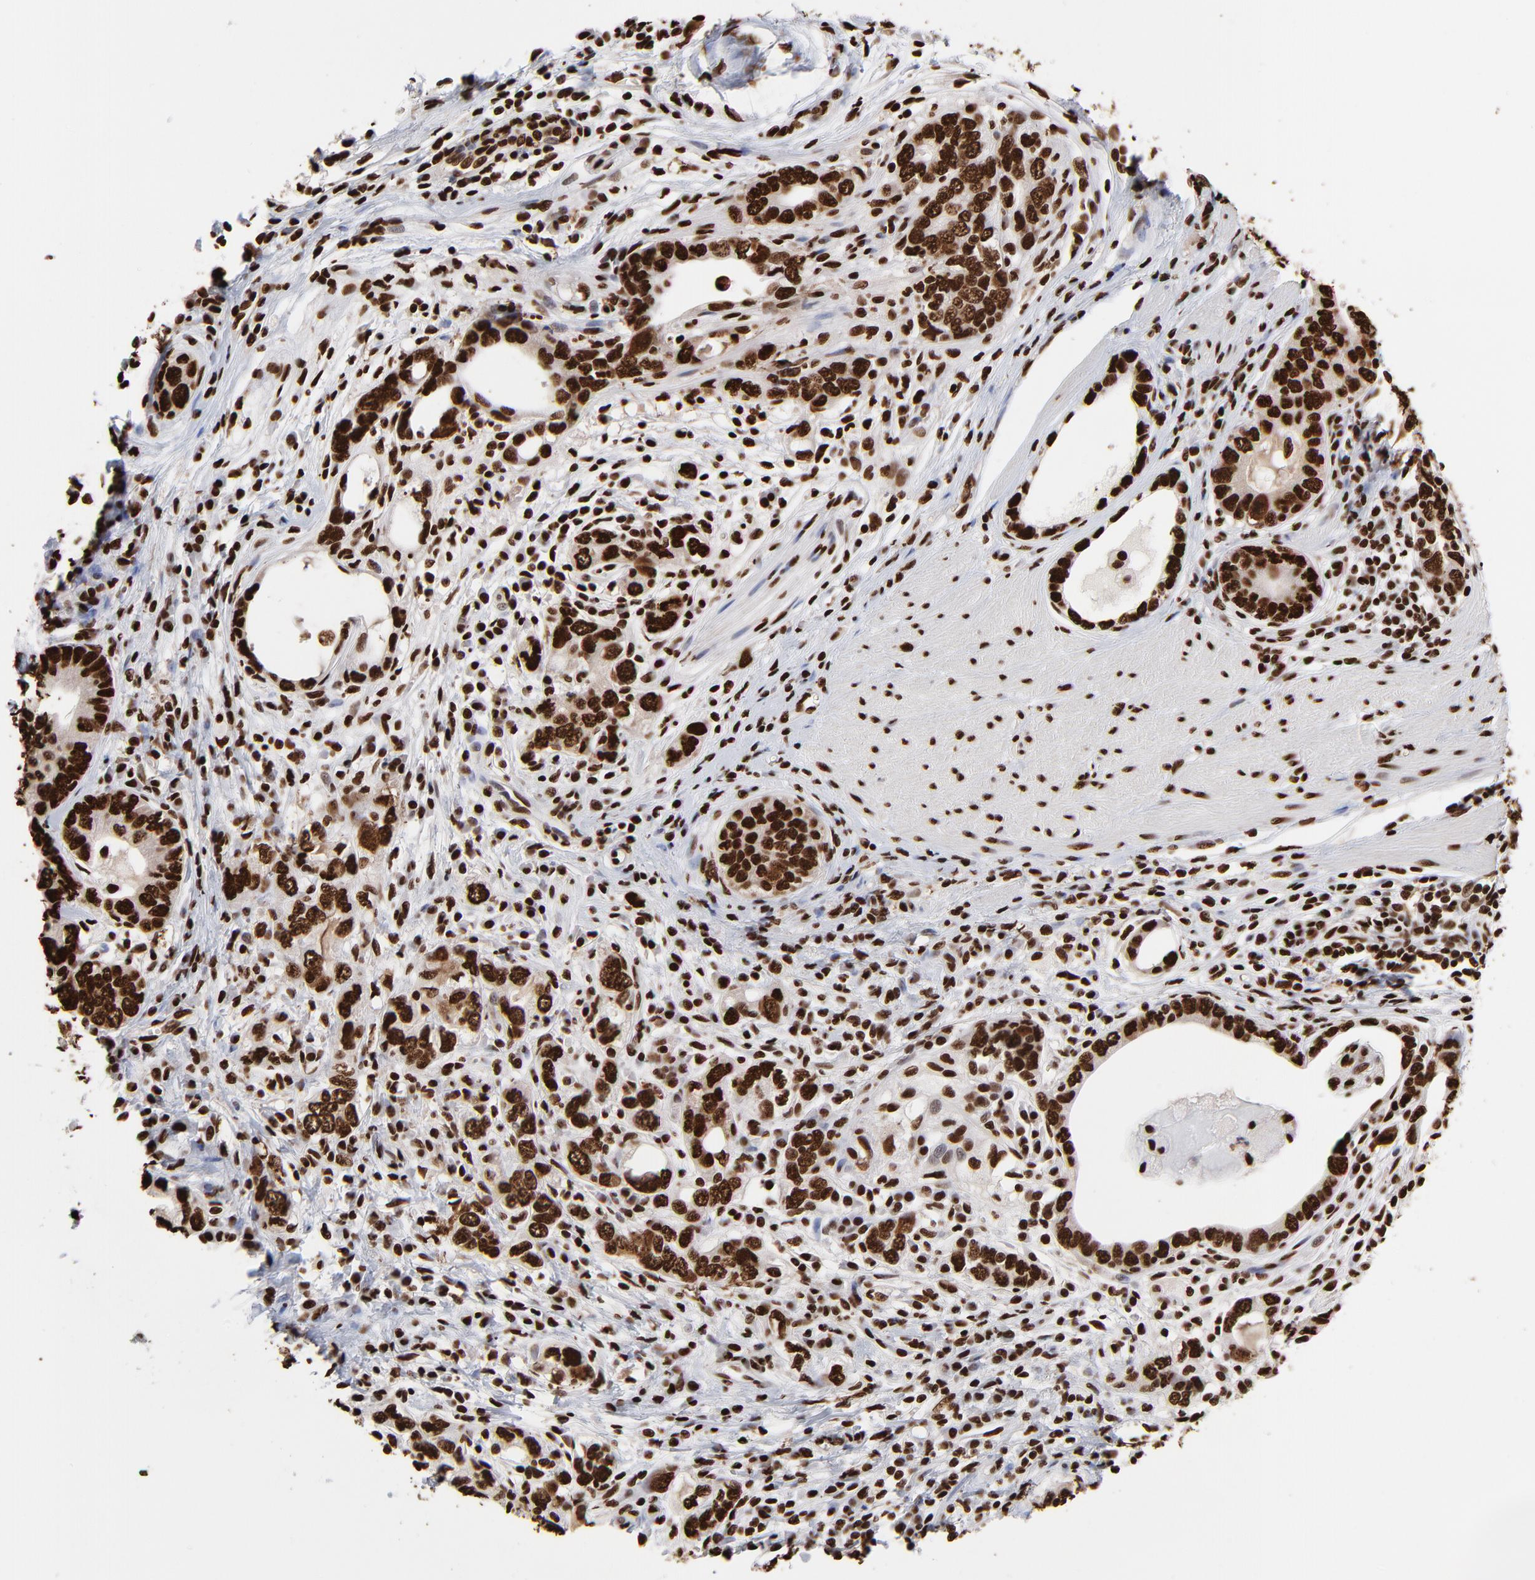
{"staining": {"intensity": "strong", "quantity": ">75%", "location": "nuclear"}, "tissue": "stomach cancer", "cell_type": "Tumor cells", "image_type": "cancer", "snomed": [{"axis": "morphology", "description": "Adenocarcinoma, NOS"}, {"axis": "topography", "description": "Stomach, lower"}], "caption": "Immunohistochemistry (IHC) (DAB) staining of stomach adenocarcinoma displays strong nuclear protein expression in approximately >75% of tumor cells.", "gene": "ZNF544", "patient": {"sex": "female", "age": 93}}